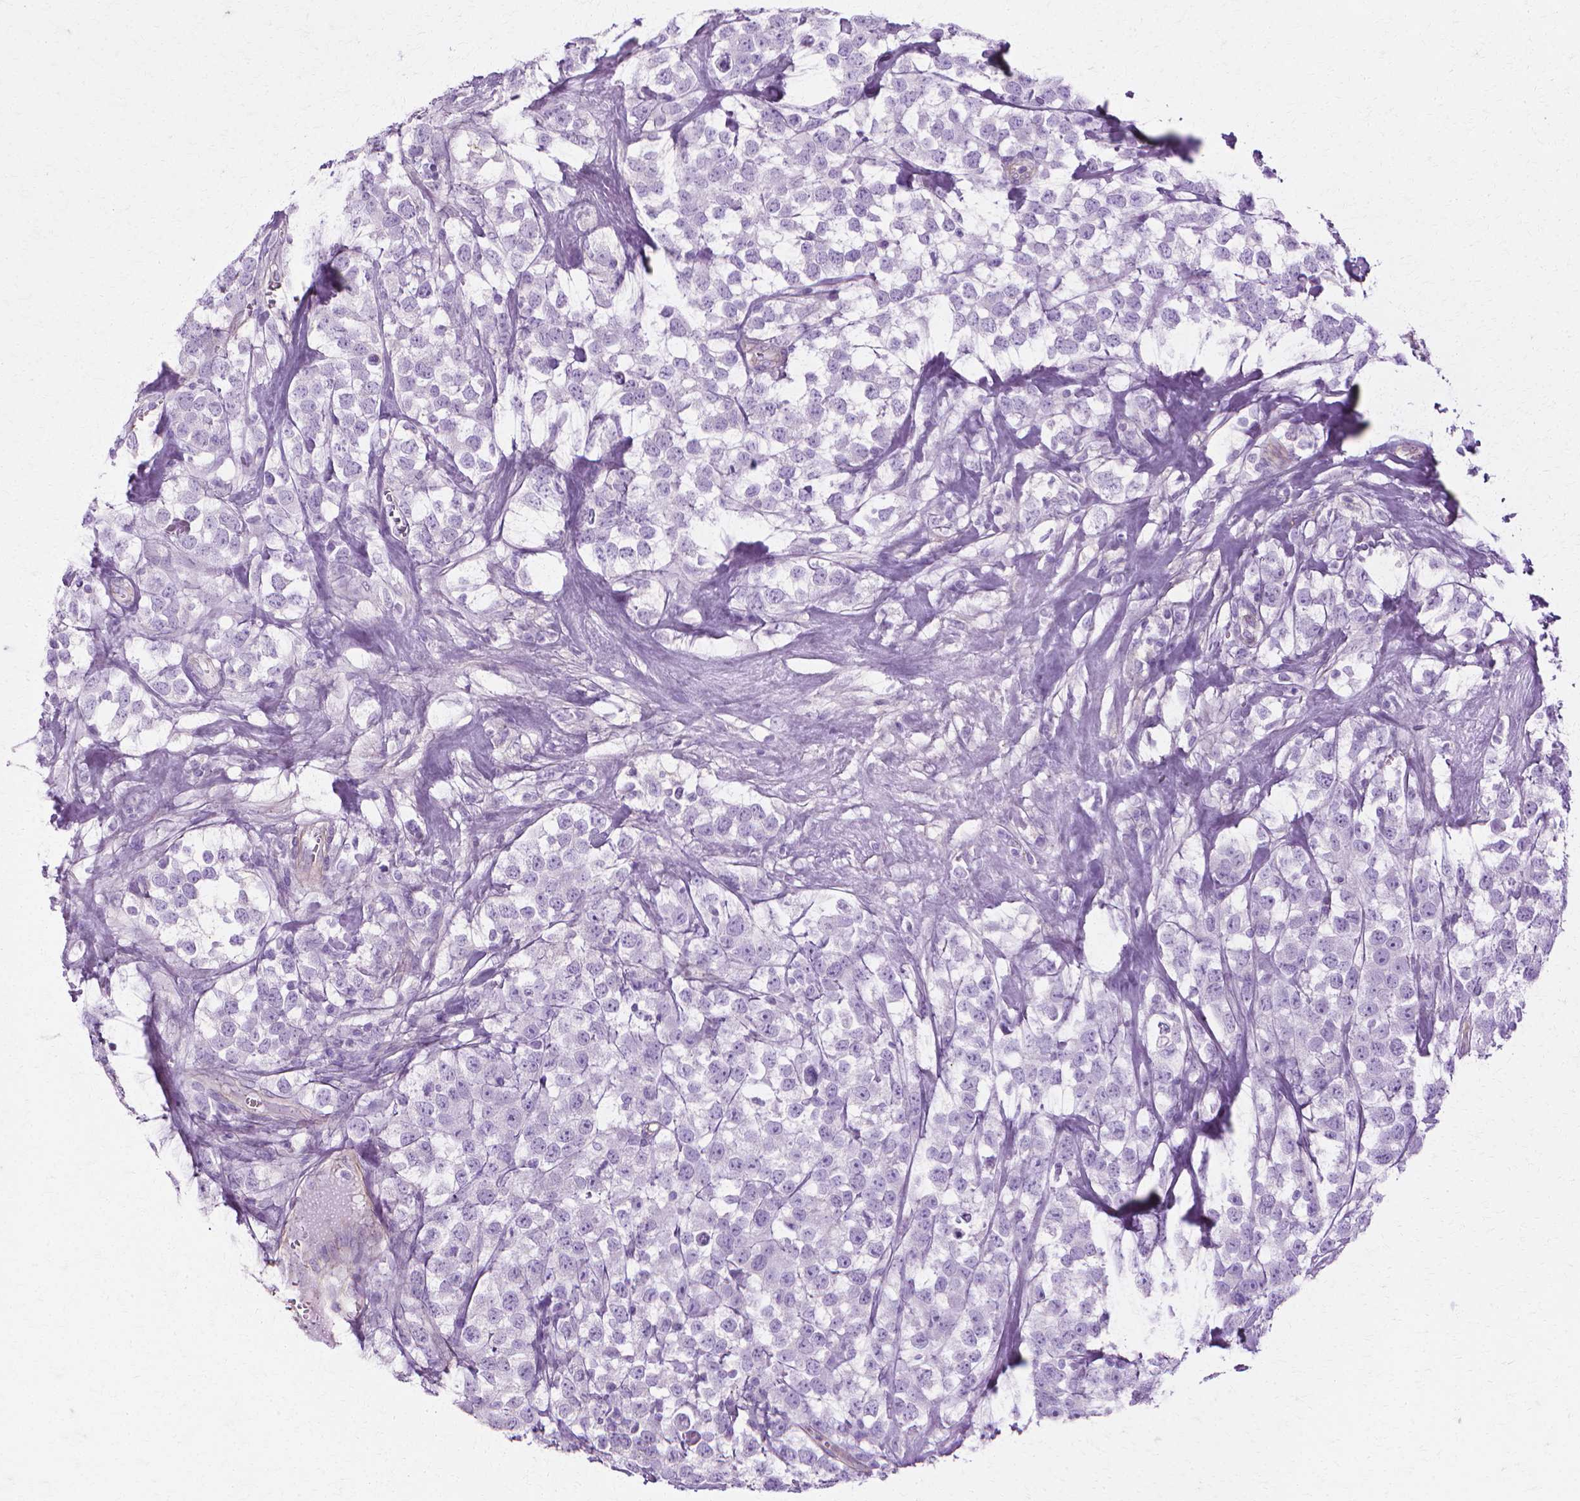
{"staining": {"intensity": "negative", "quantity": "none", "location": "none"}, "tissue": "testis cancer", "cell_type": "Tumor cells", "image_type": "cancer", "snomed": [{"axis": "morphology", "description": "Seminoma, NOS"}, {"axis": "topography", "description": "Testis"}], "caption": "Testis seminoma stained for a protein using IHC demonstrates no positivity tumor cells.", "gene": "CFAP157", "patient": {"sex": "male", "age": 59}}